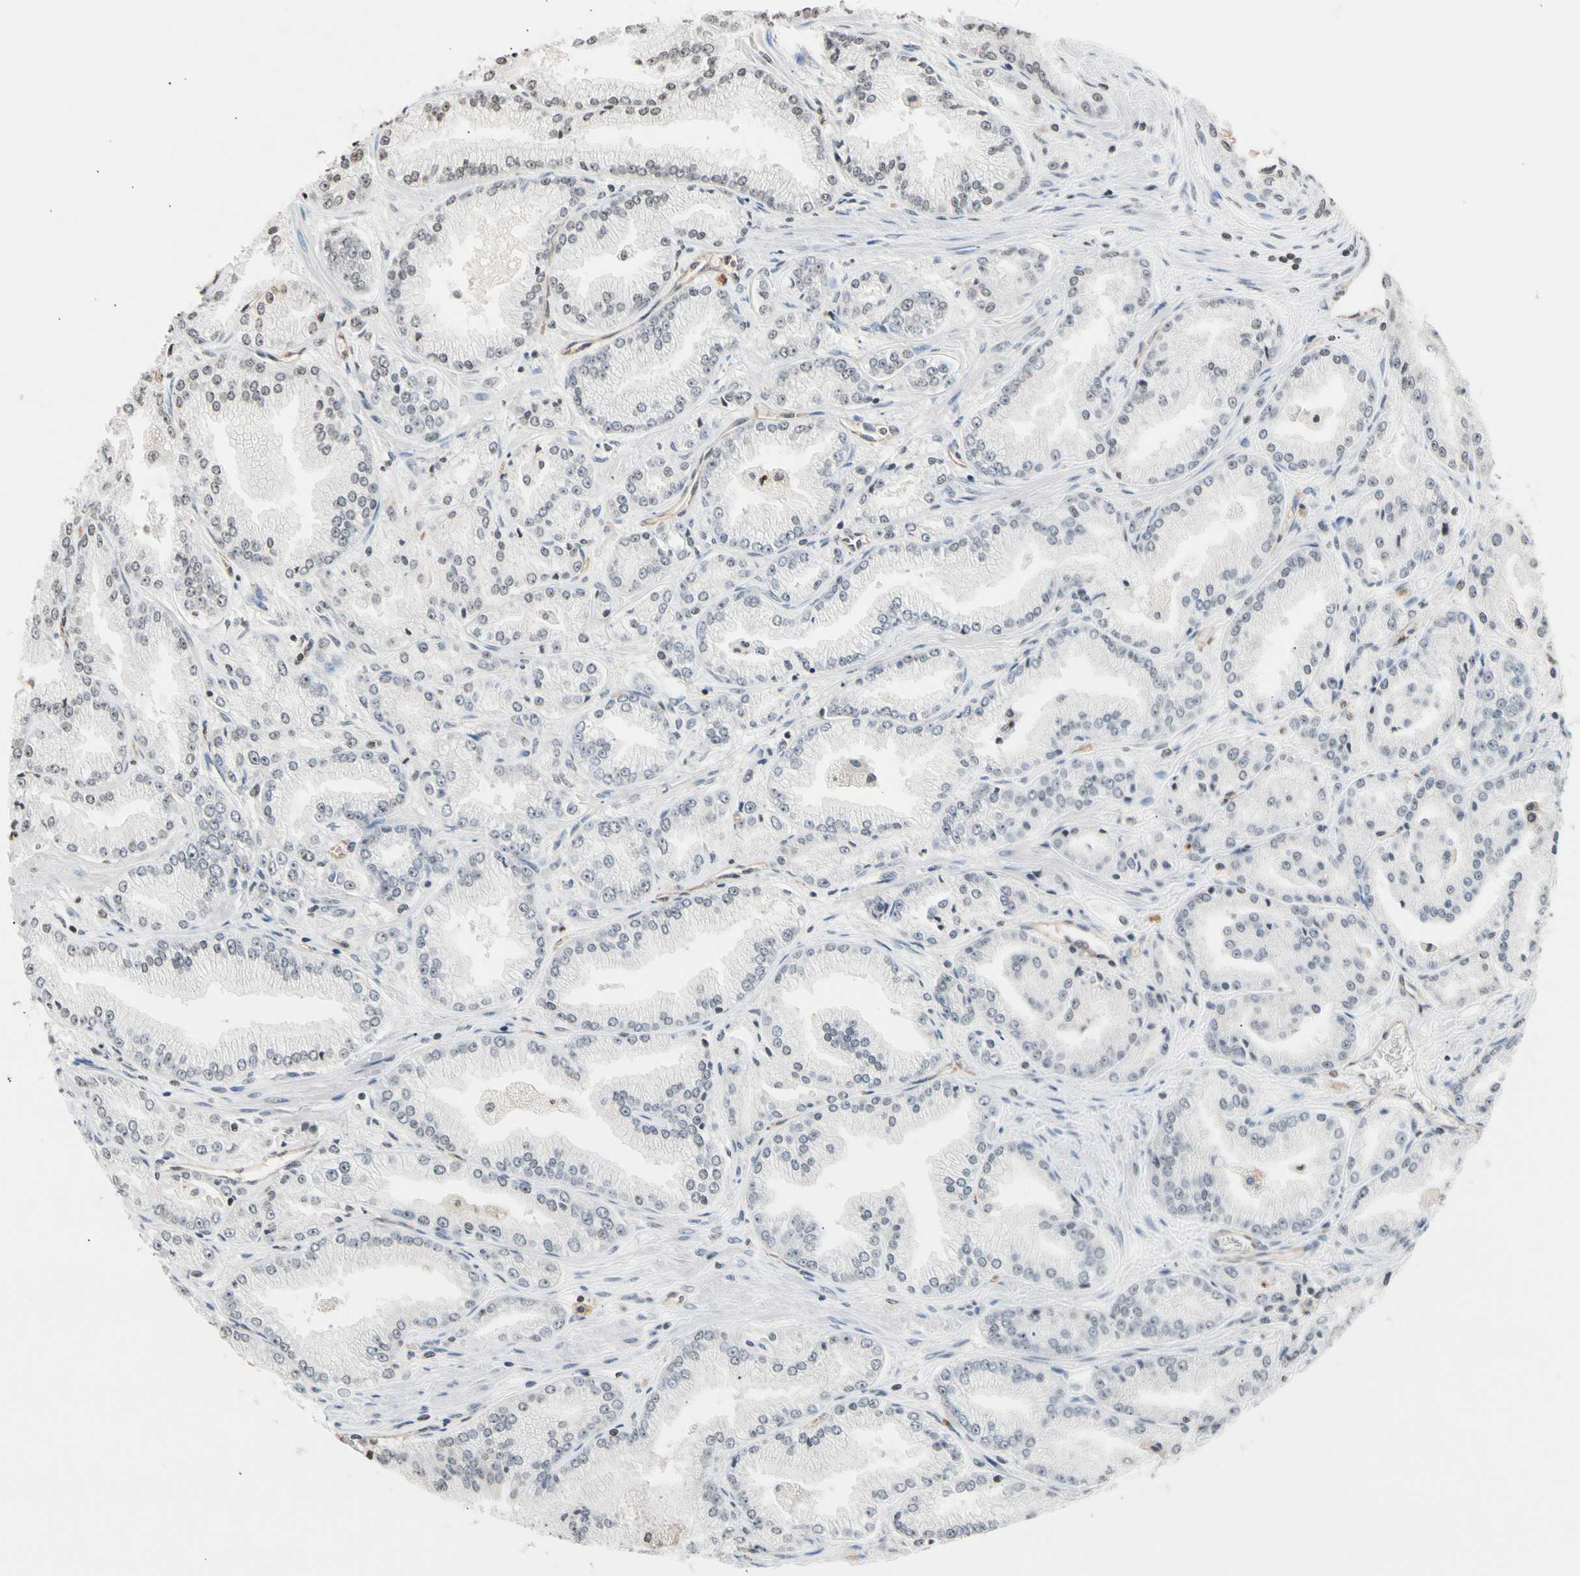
{"staining": {"intensity": "negative", "quantity": "none", "location": "none"}, "tissue": "prostate cancer", "cell_type": "Tumor cells", "image_type": "cancer", "snomed": [{"axis": "morphology", "description": "Adenocarcinoma, High grade"}, {"axis": "topography", "description": "Prostate"}], "caption": "High magnification brightfield microscopy of prostate adenocarcinoma (high-grade) stained with DAB (3,3'-diaminobenzidine) (brown) and counterstained with hematoxylin (blue): tumor cells show no significant expression.", "gene": "GPX4", "patient": {"sex": "male", "age": 61}}